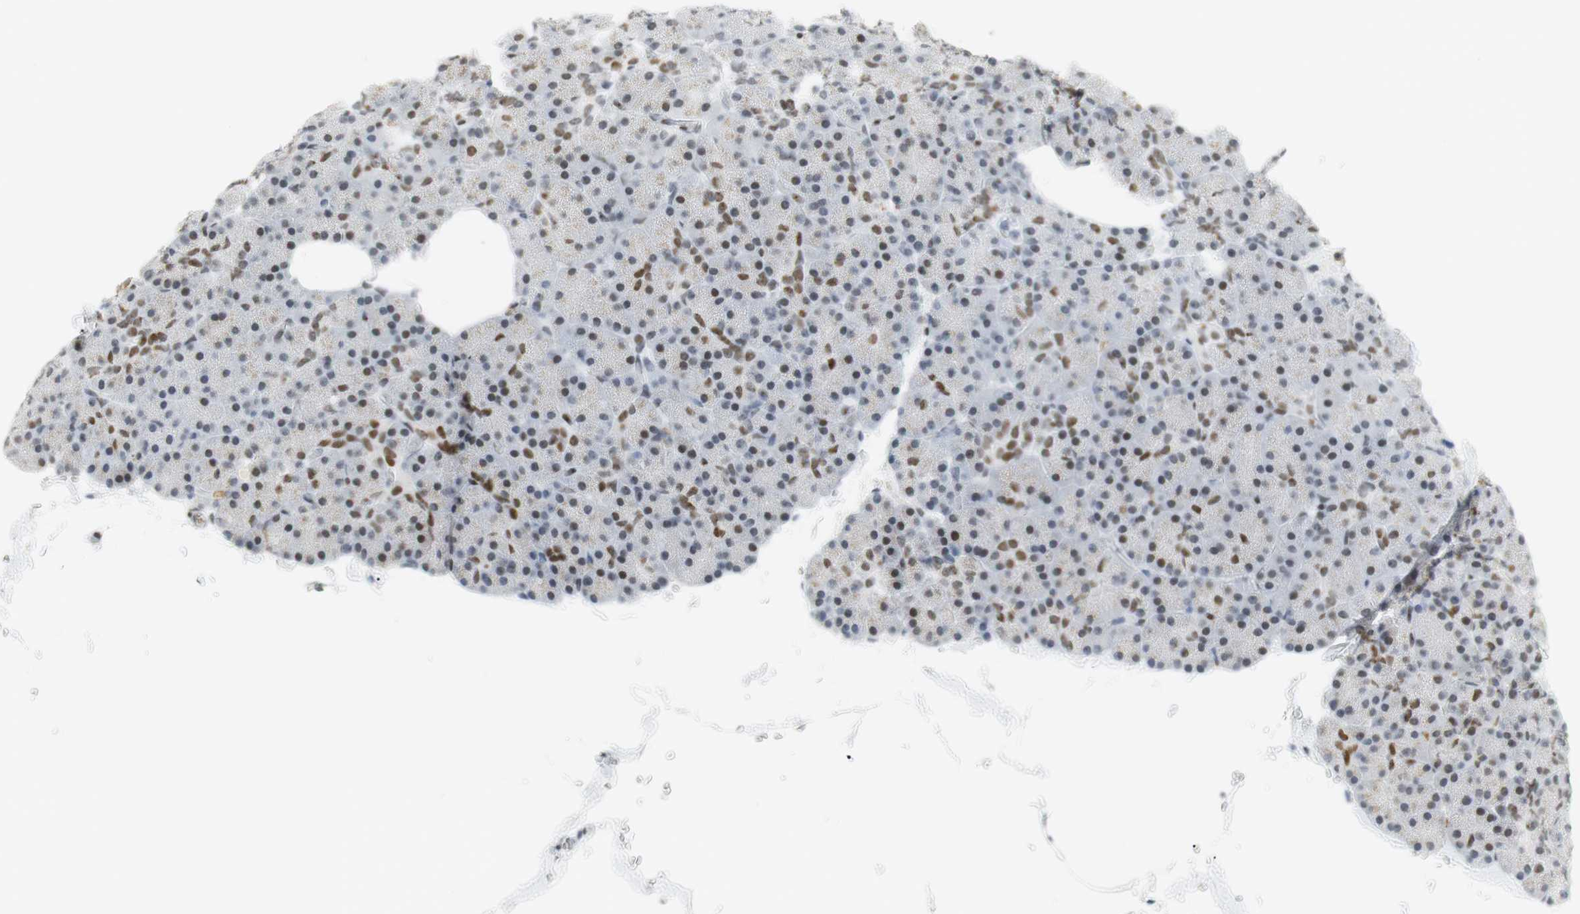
{"staining": {"intensity": "moderate", "quantity": "<25%", "location": "nuclear"}, "tissue": "pancreas", "cell_type": "Exocrine glandular cells", "image_type": "normal", "snomed": [{"axis": "morphology", "description": "Normal tissue, NOS"}, {"axis": "topography", "description": "Pancreas"}], "caption": "Pancreas stained with DAB (3,3'-diaminobenzidine) IHC demonstrates low levels of moderate nuclear staining in approximately <25% of exocrine glandular cells.", "gene": "BMI1", "patient": {"sex": "female", "age": 35}}